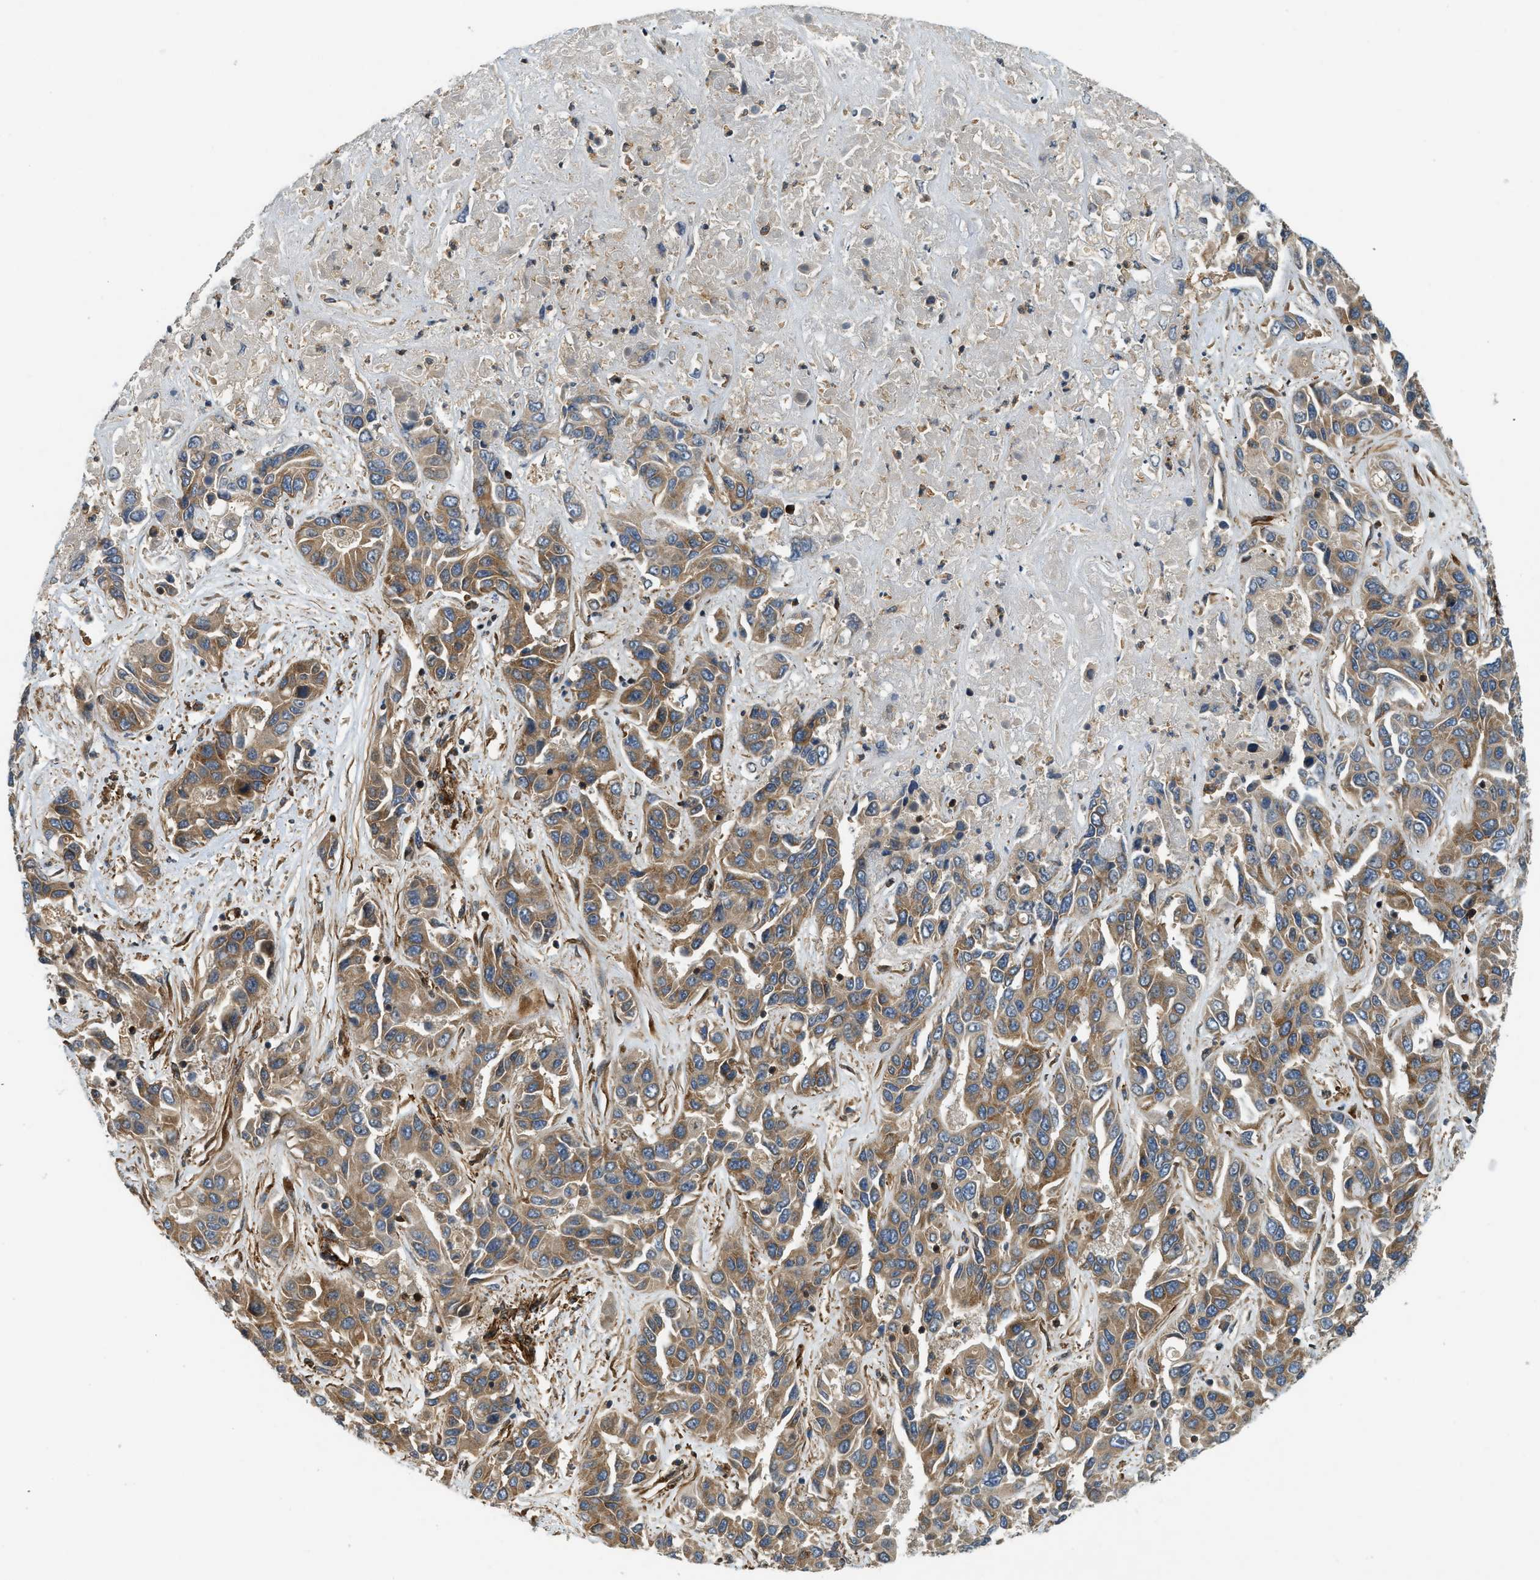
{"staining": {"intensity": "moderate", "quantity": ">75%", "location": "cytoplasmic/membranous"}, "tissue": "liver cancer", "cell_type": "Tumor cells", "image_type": "cancer", "snomed": [{"axis": "morphology", "description": "Cholangiocarcinoma"}, {"axis": "topography", "description": "Liver"}], "caption": "A micrograph of liver cancer (cholangiocarcinoma) stained for a protein demonstrates moderate cytoplasmic/membranous brown staining in tumor cells.", "gene": "HIP1", "patient": {"sex": "female", "age": 52}}